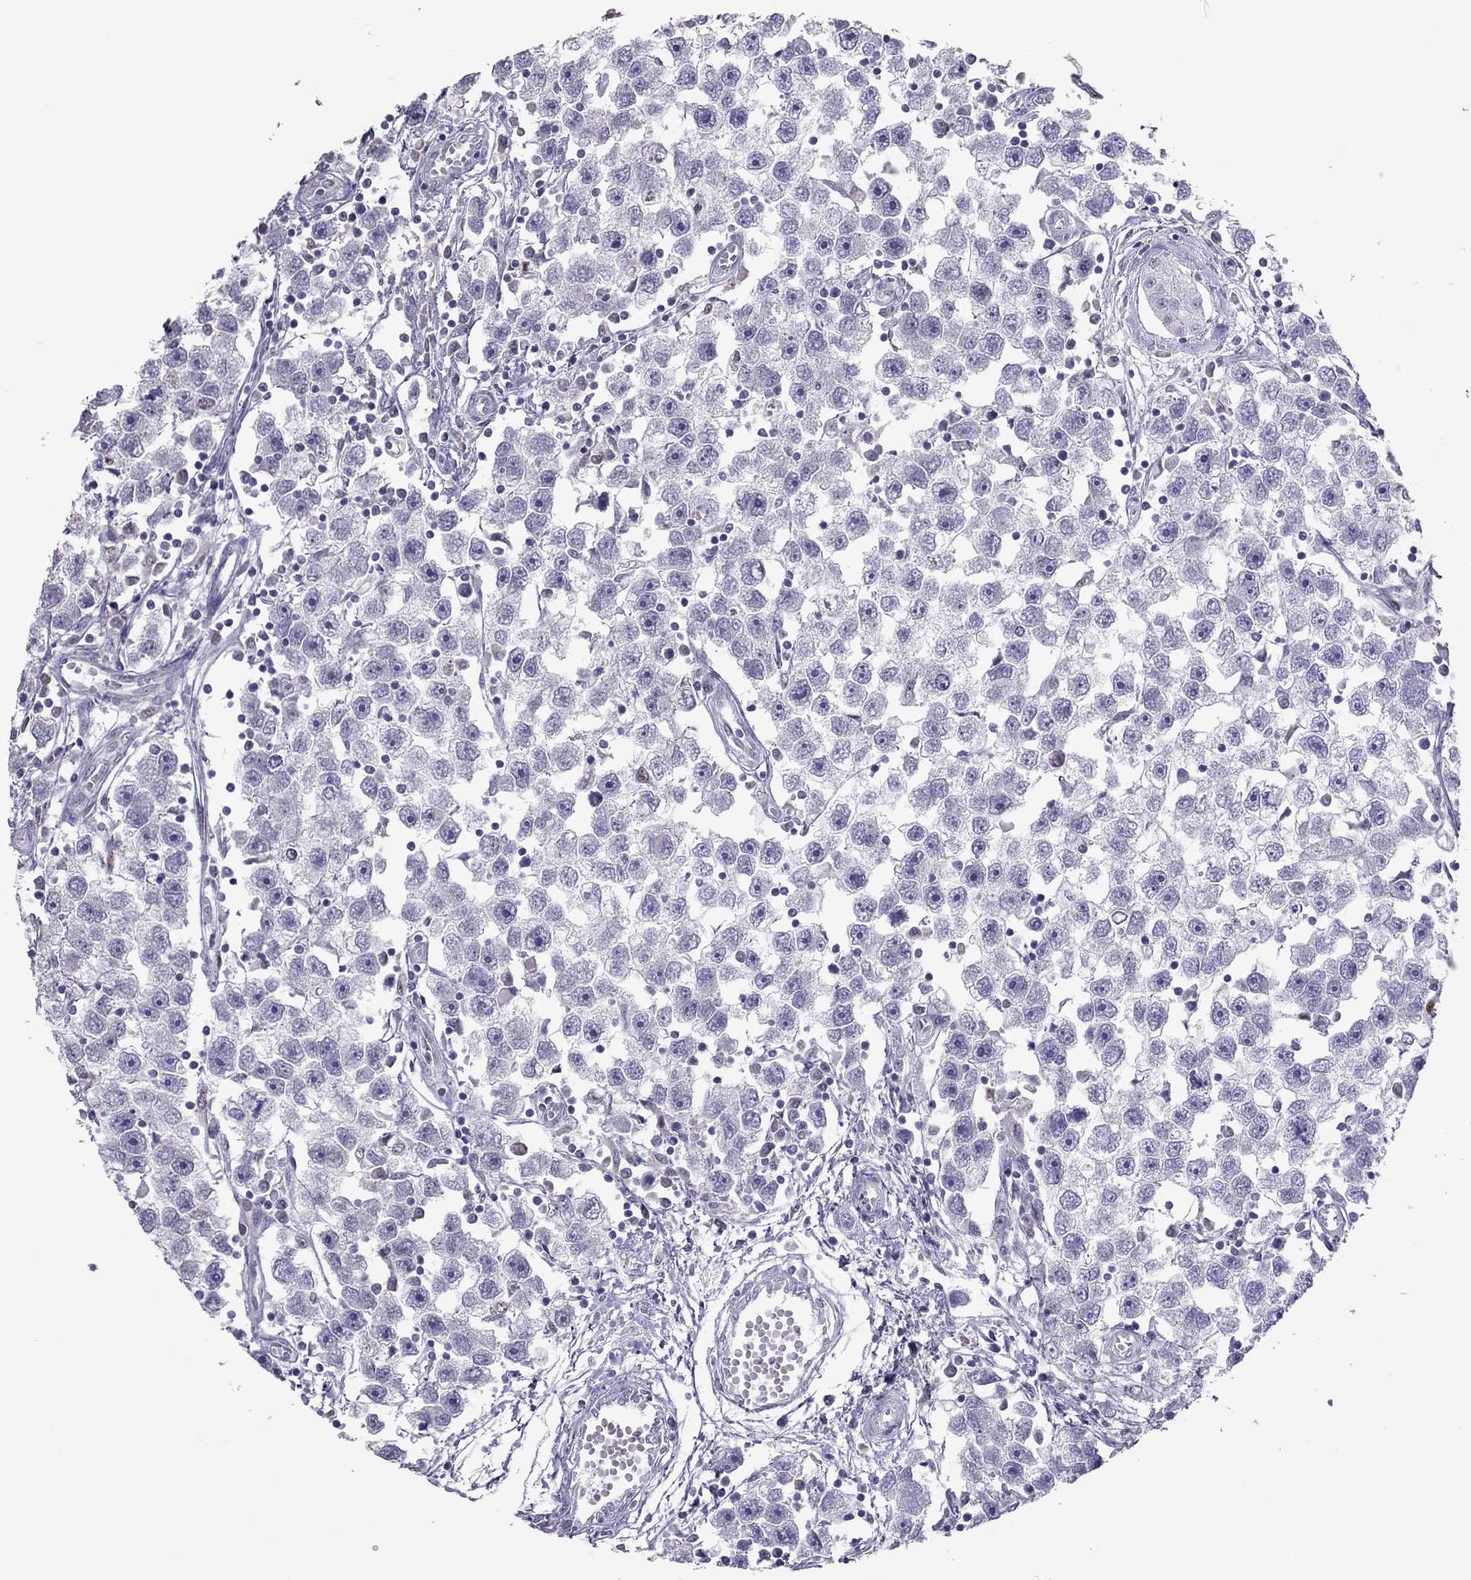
{"staining": {"intensity": "negative", "quantity": "none", "location": "none"}, "tissue": "testis cancer", "cell_type": "Tumor cells", "image_type": "cancer", "snomed": [{"axis": "morphology", "description": "Seminoma, NOS"}, {"axis": "topography", "description": "Testis"}], "caption": "IHC histopathology image of testis cancer stained for a protein (brown), which exhibits no staining in tumor cells. (IHC, brightfield microscopy, high magnification).", "gene": "SPINT3", "patient": {"sex": "male", "age": 30}}